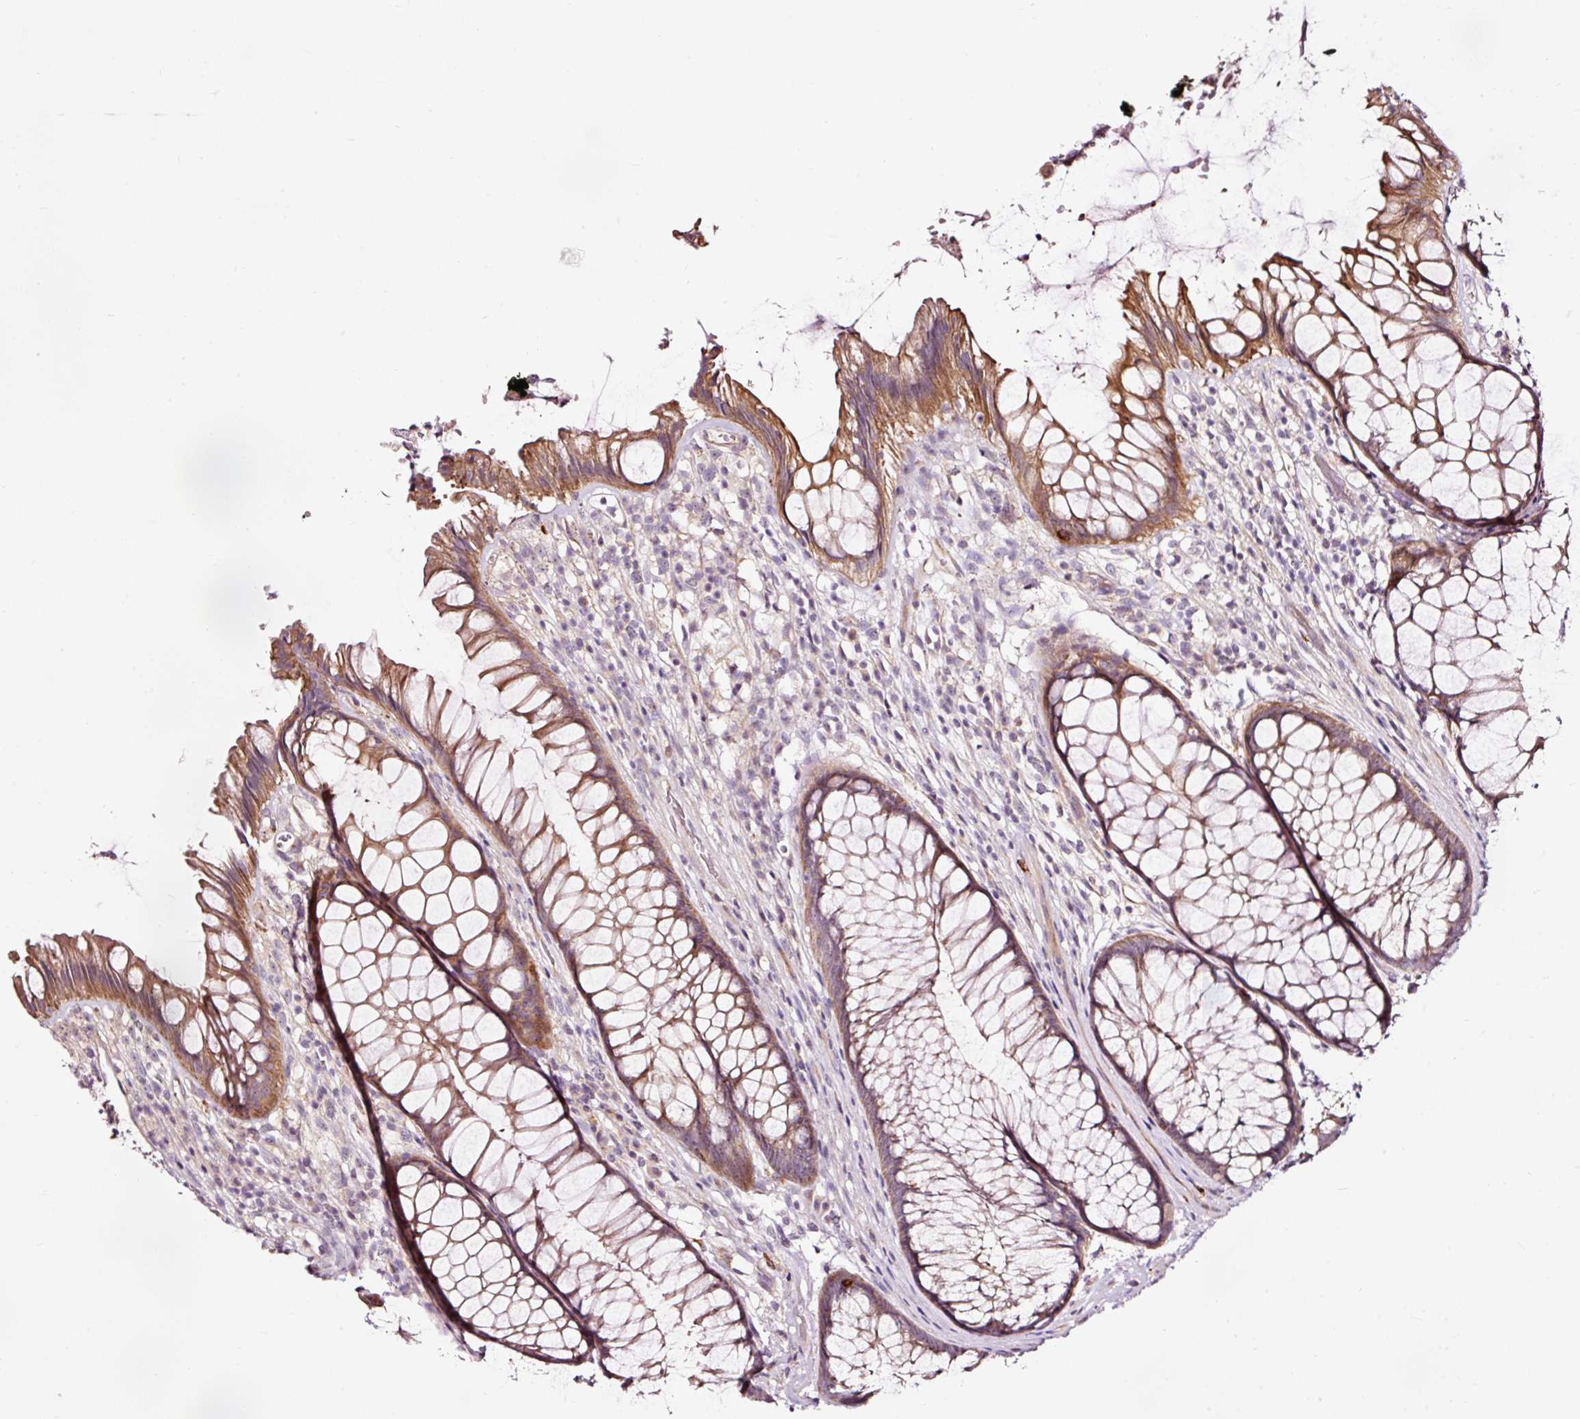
{"staining": {"intensity": "moderate", "quantity": ">75%", "location": "cytoplasmic/membranous"}, "tissue": "rectum", "cell_type": "Glandular cells", "image_type": "normal", "snomed": [{"axis": "morphology", "description": "Normal tissue, NOS"}, {"axis": "topography", "description": "Smooth muscle"}, {"axis": "topography", "description": "Rectum"}], "caption": "DAB (3,3'-diaminobenzidine) immunohistochemical staining of benign human rectum displays moderate cytoplasmic/membranous protein expression in approximately >75% of glandular cells. The staining is performed using DAB brown chromogen to label protein expression. The nuclei are counter-stained blue using hematoxylin.", "gene": "UTP14A", "patient": {"sex": "male", "age": 53}}